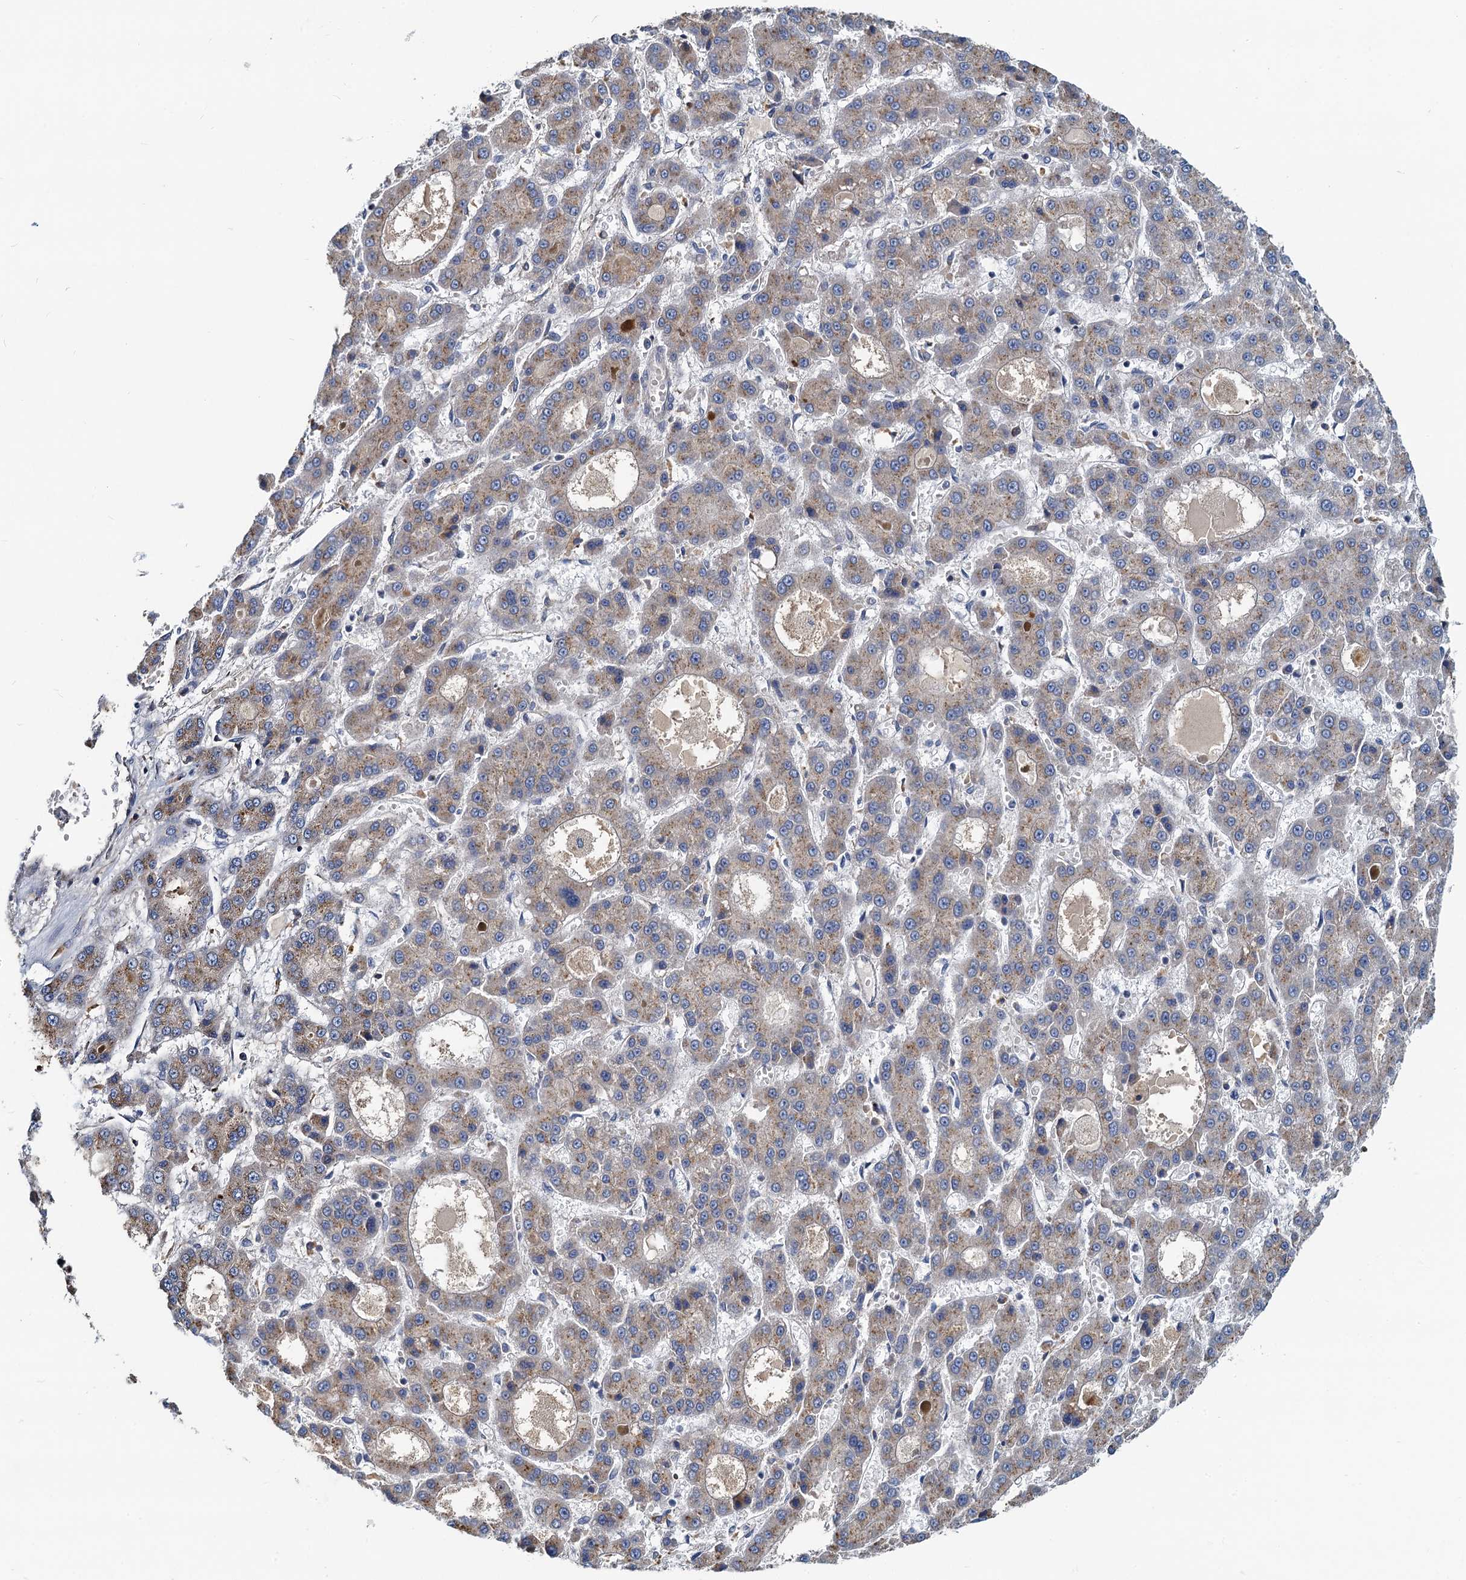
{"staining": {"intensity": "weak", "quantity": ">75%", "location": "cytoplasmic/membranous"}, "tissue": "liver cancer", "cell_type": "Tumor cells", "image_type": "cancer", "snomed": [{"axis": "morphology", "description": "Carcinoma, Hepatocellular, NOS"}, {"axis": "topography", "description": "Liver"}], "caption": "IHC histopathology image of liver hepatocellular carcinoma stained for a protein (brown), which exhibits low levels of weak cytoplasmic/membranous staining in about >75% of tumor cells.", "gene": "NKAPD1", "patient": {"sex": "male", "age": 70}}